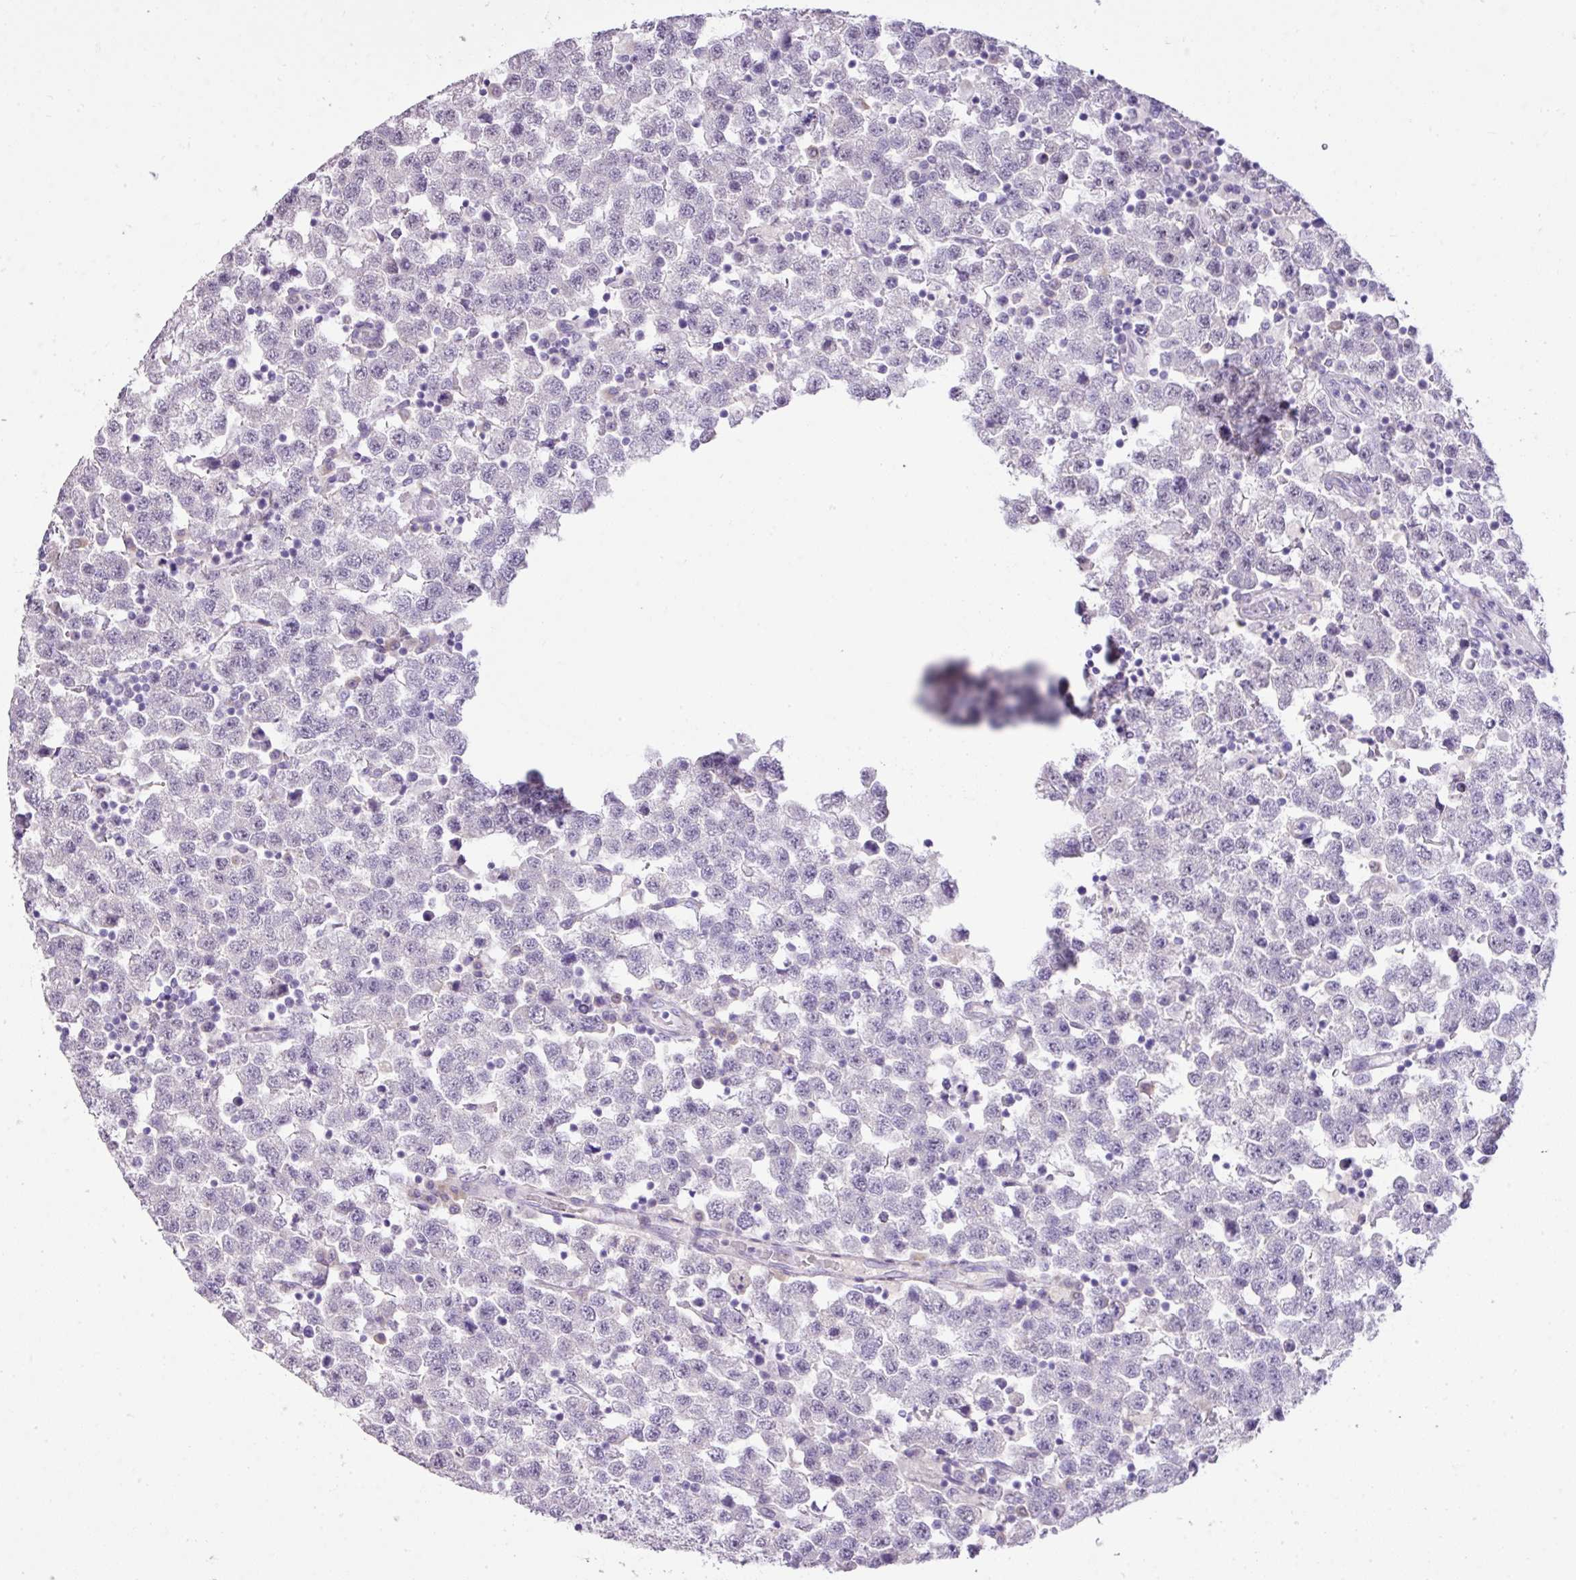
{"staining": {"intensity": "negative", "quantity": "none", "location": "none"}, "tissue": "testis cancer", "cell_type": "Tumor cells", "image_type": "cancer", "snomed": [{"axis": "morphology", "description": "Seminoma, NOS"}, {"axis": "topography", "description": "Testis"}], "caption": "Photomicrograph shows no protein positivity in tumor cells of testis seminoma tissue. The staining was performed using DAB to visualize the protein expression in brown, while the nuclei were stained in blue with hematoxylin (Magnification: 20x).", "gene": "DIP2A", "patient": {"sex": "male", "age": 34}}